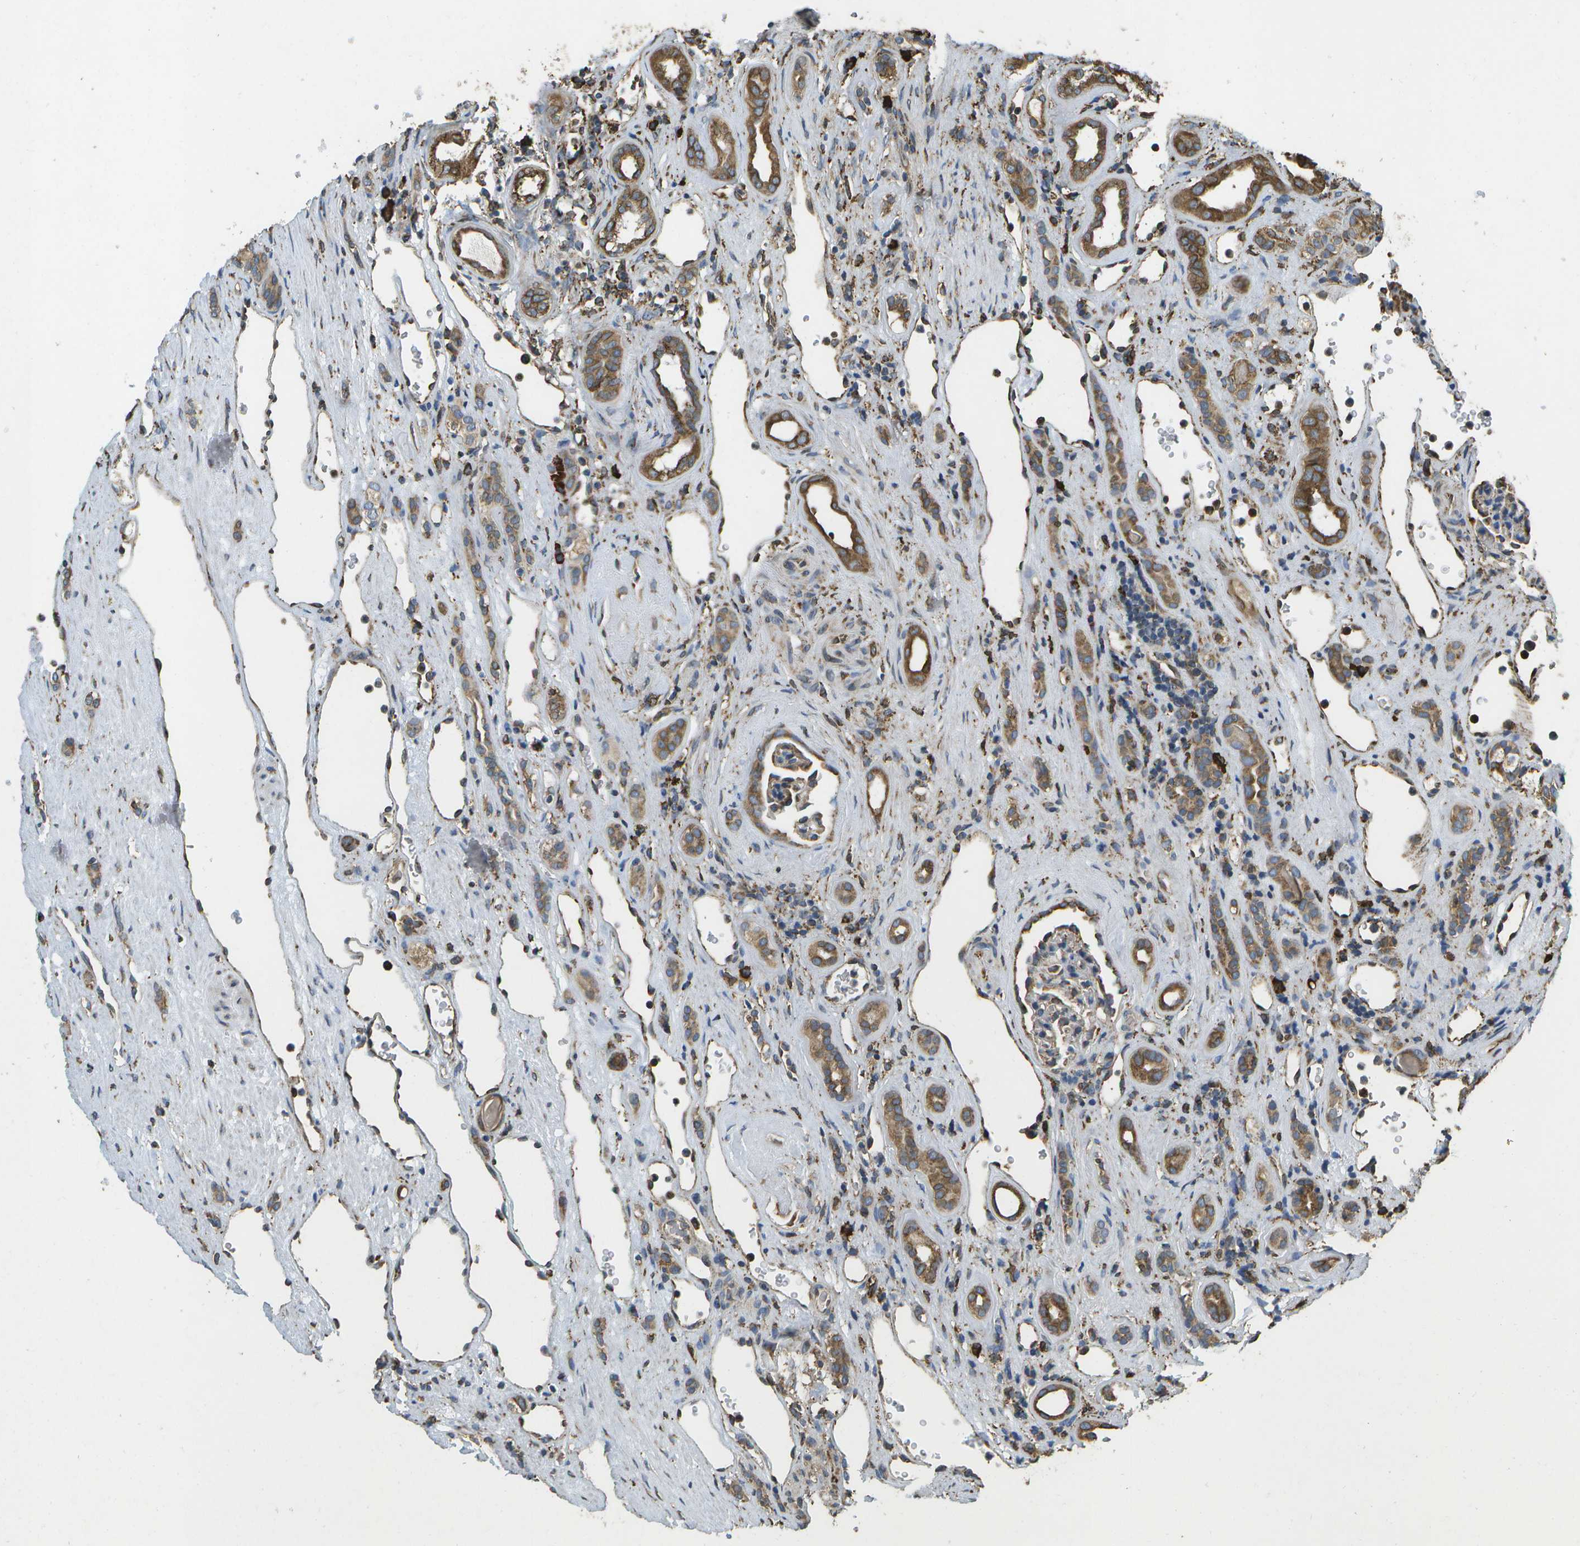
{"staining": {"intensity": "weak", "quantity": "<25%", "location": "cytoplasmic/membranous"}, "tissue": "renal cancer", "cell_type": "Tumor cells", "image_type": "cancer", "snomed": [{"axis": "morphology", "description": "Adenocarcinoma, NOS"}, {"axis": "topography", "description": "Kidney"}], "caption": "A high-resolution micrograph shows immunohistochemistry (IHC) staining of adenocarcinoma (renal), which shows no significant staining in tumor cells.", "gene": "PDIA4", "patient": {"sex": "female", "age": 69}}